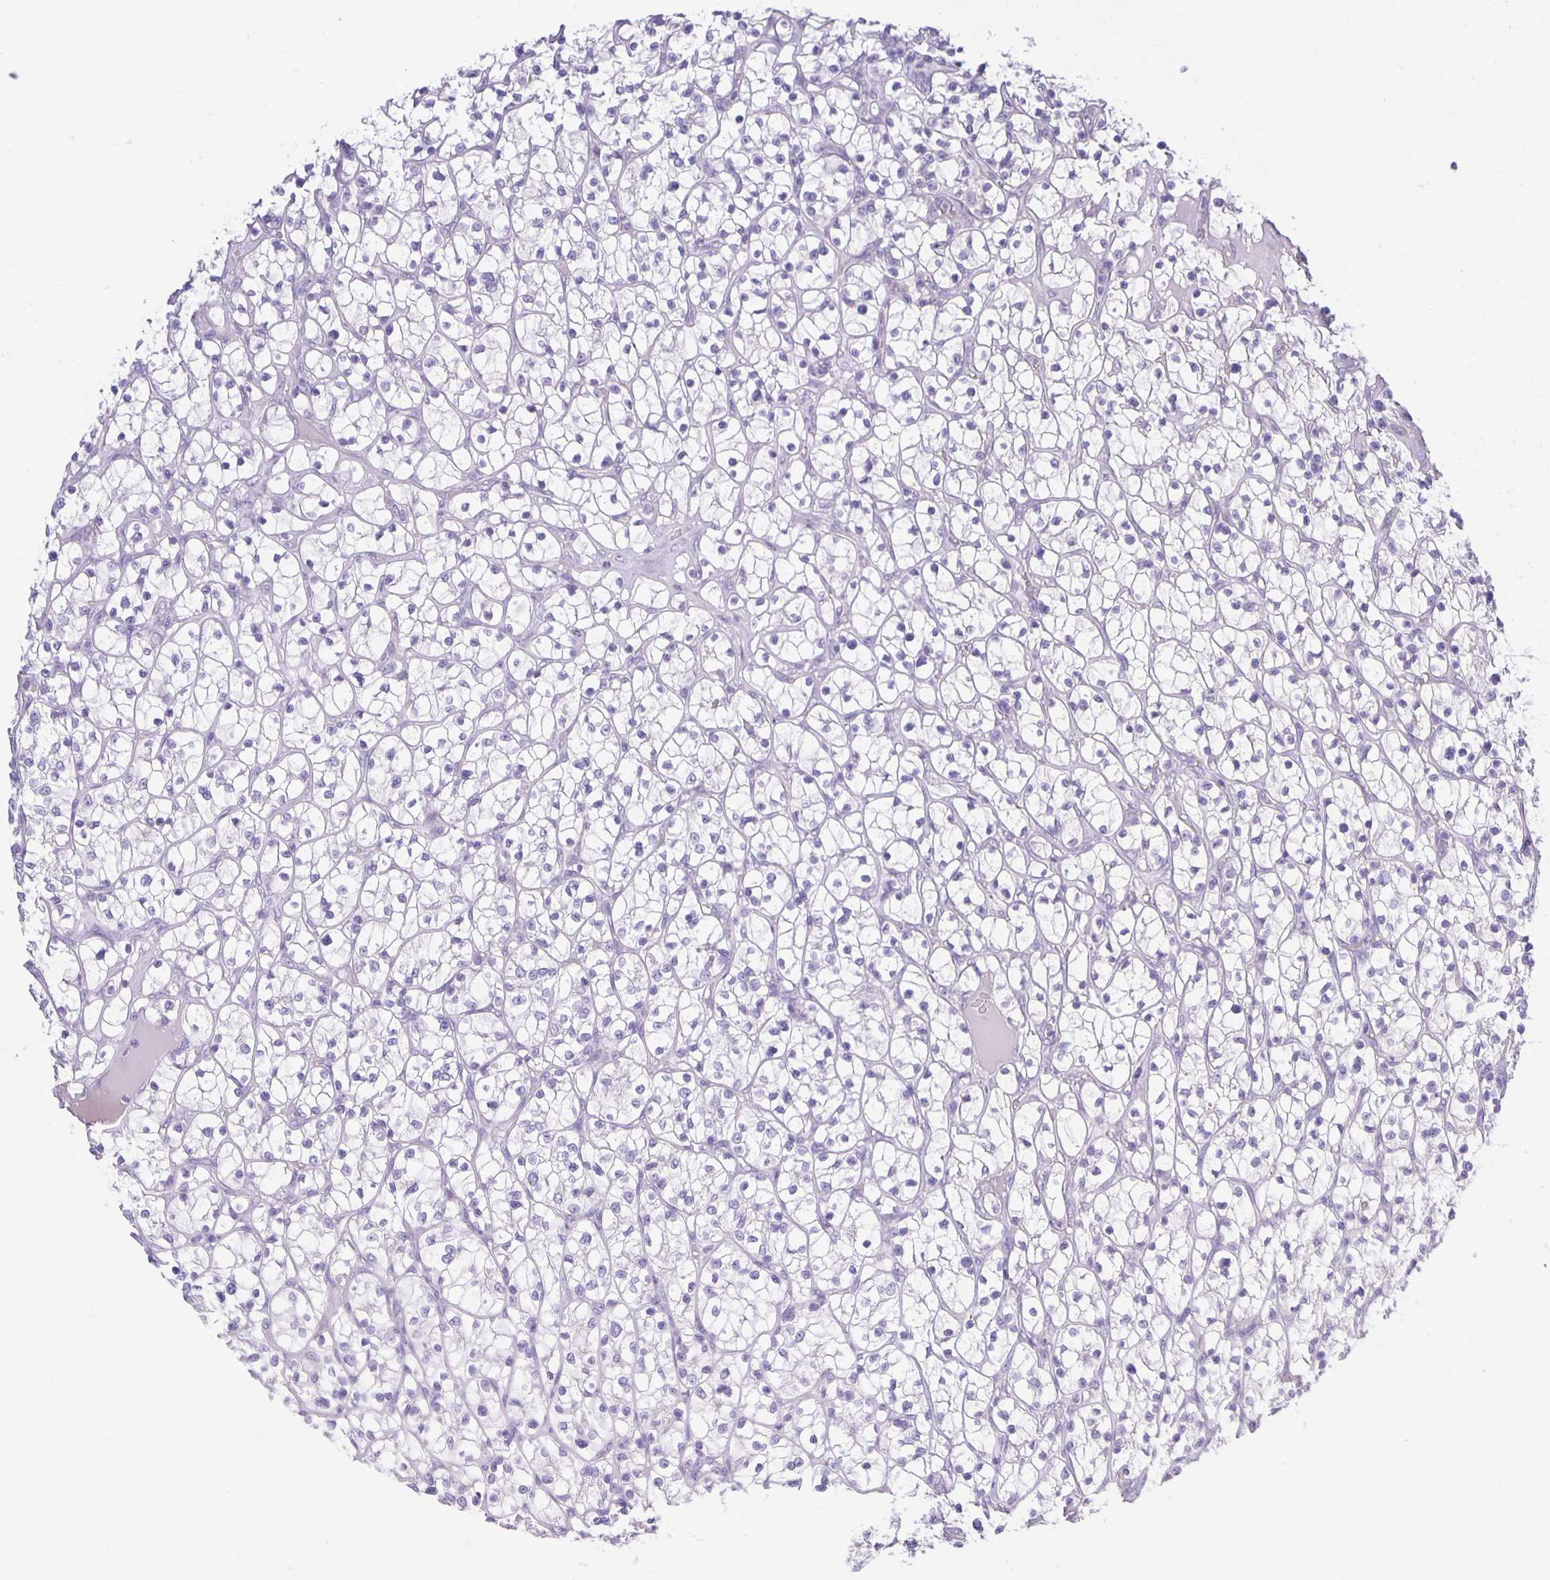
{"staining": {"intensity": "negative", "quantity": "none", "location": "none"}, "tissue": "renal cancer", "cell_type": "Tumor cells", "image_type": "cancer", "snomed": [{"axis": "morphology", "description": "Adenocarcinoma, NOS"}, {"axis": "topography", "description": "Kidney"}], "caption": "Human renal cancer stained for a protein using immunohistochemistry reveals no expression in tumor cells.", "gene": "PTPN3", "patient": {"sex": "female", "age": 64}}